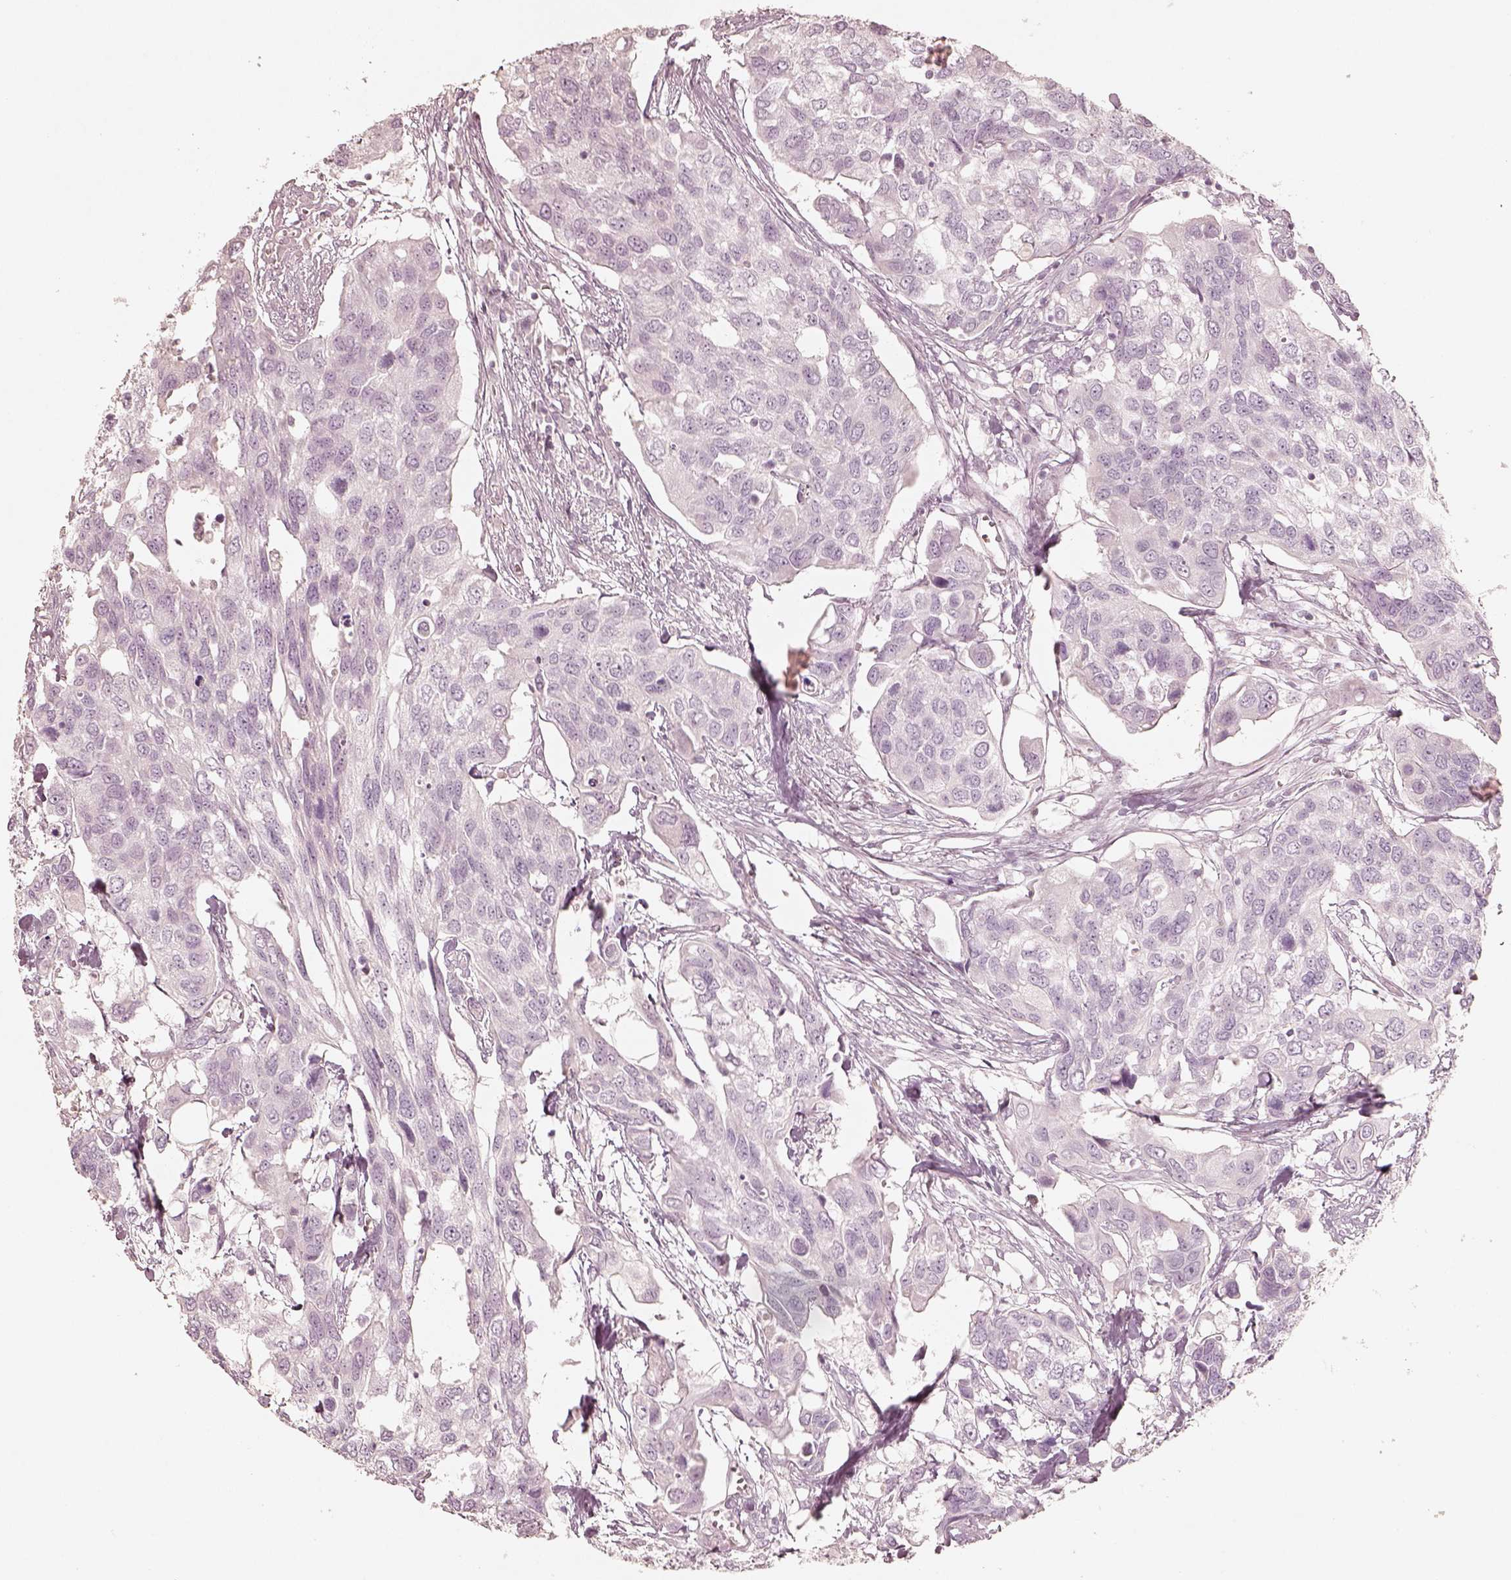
{"staining": {"intensity": "negative", "quantity": "none", "location": "none"}, "tissue": "urothelial cancer", "cell_type": "Tumor cells", "image_type": "cancer", "snomed": [{"axis": "morphology", "description": "Urothelial carcinoma, High grade"}, {"axis": "topography", "description": "Urinary bladder"}], "caption": "Immunohistochemistry (IHC) of urothelial carcinoma (high-grade) exhibits no expression in tumor cells.", "gene": "KRT82", "patient": {"sex": "male", "age": 60}}